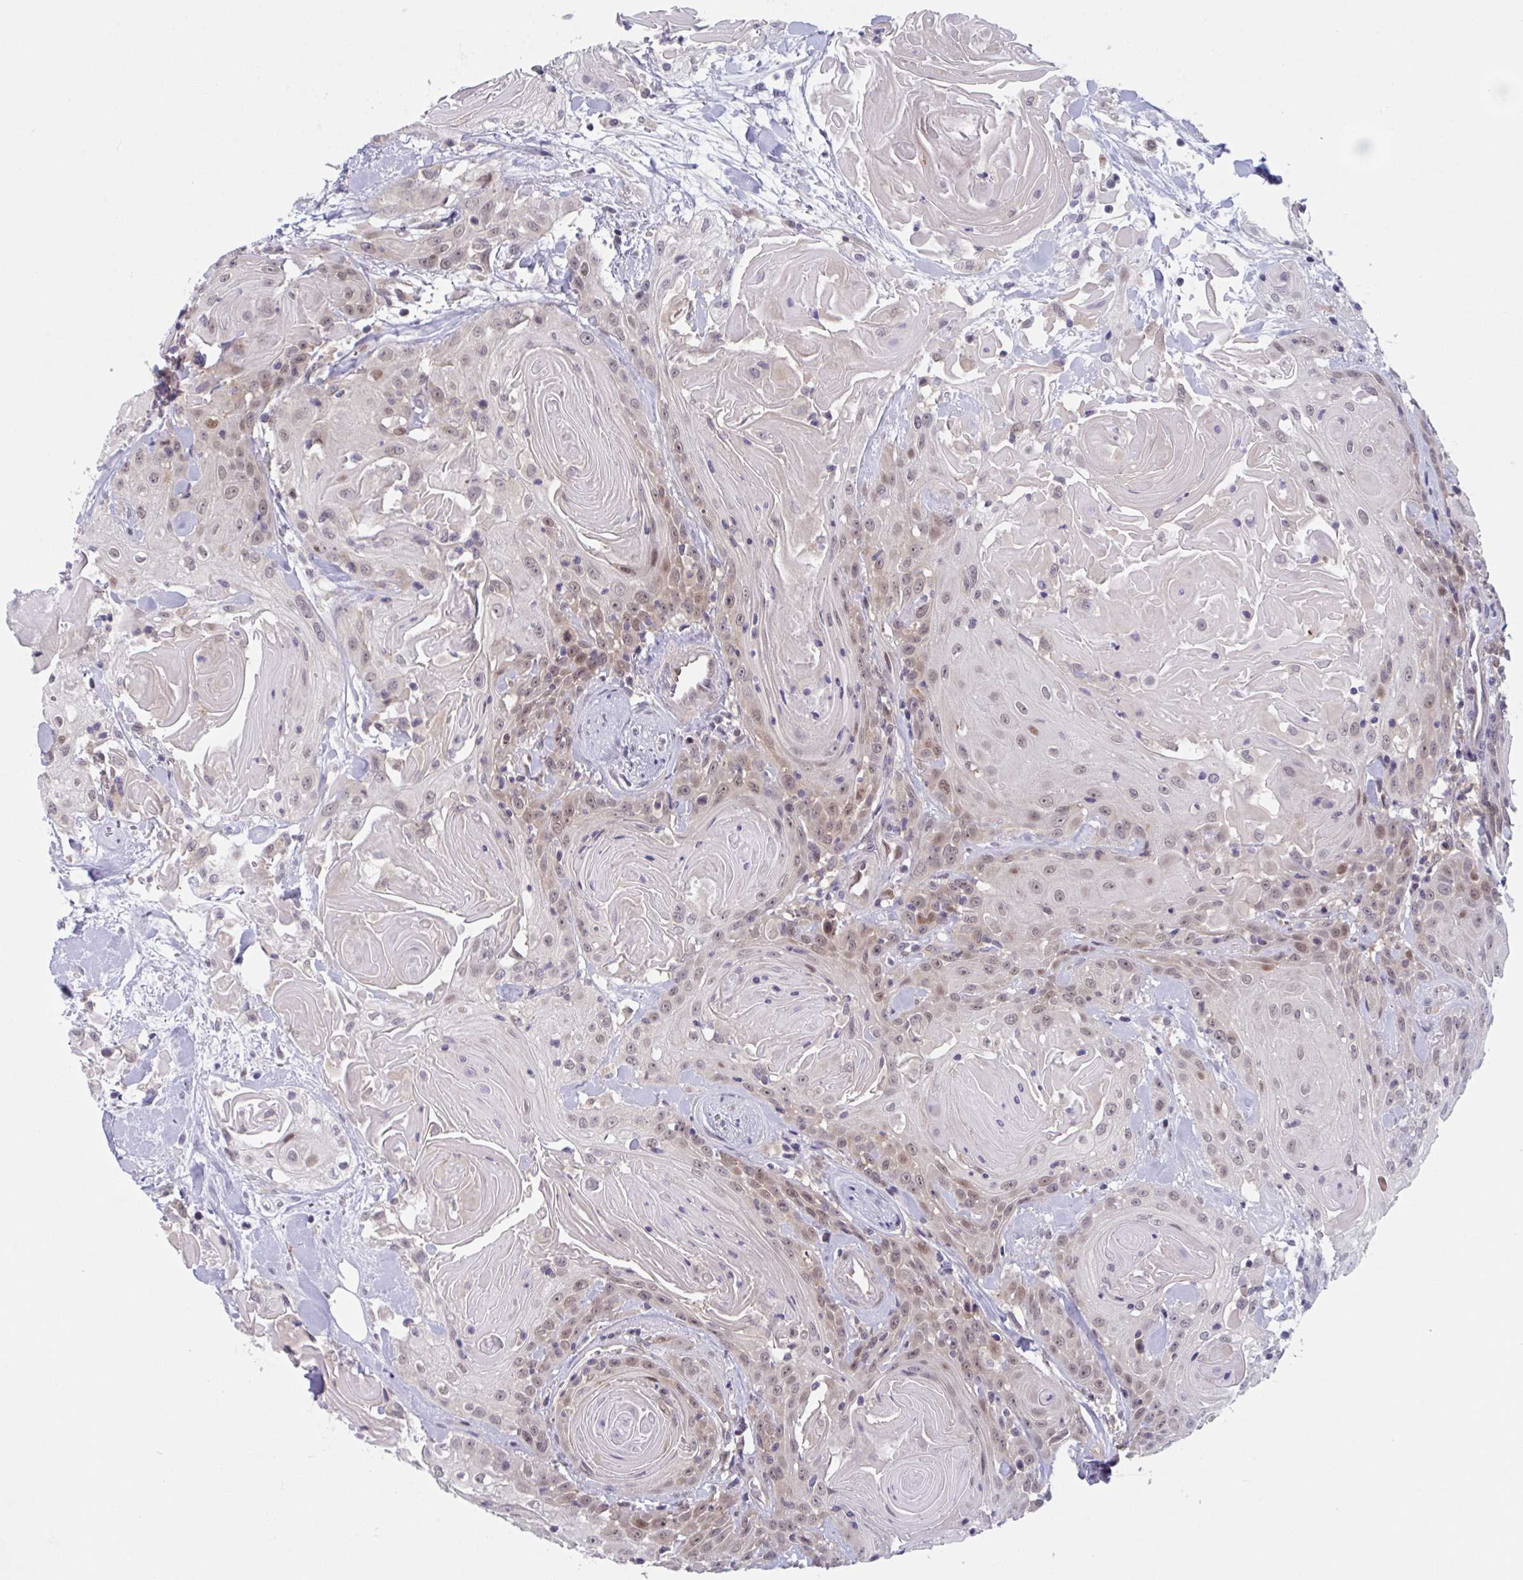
{"staining": {"intensity": "moderate", "quantity": "<25%", "location": "nuclear"}, "tissue": "head and neck cancer", "cell_type": "Tumor cells", "image_type": "cancer", "snomed": [{"axis": "morphology", "description": "Squamous cell carcinoma, NOS"}, {"axis": "topography", "description": "Head-Neck"}], "caption": "Immunohistochemical staining of head and neck squamous cell carcinoma exhibits moderate nuclear protein expression in about <25% of tumor cells. (IHC, brightfield microscopy, high magnification).", "gene": "RIOK1", "patient": {"sex": "female", "age": 84}}